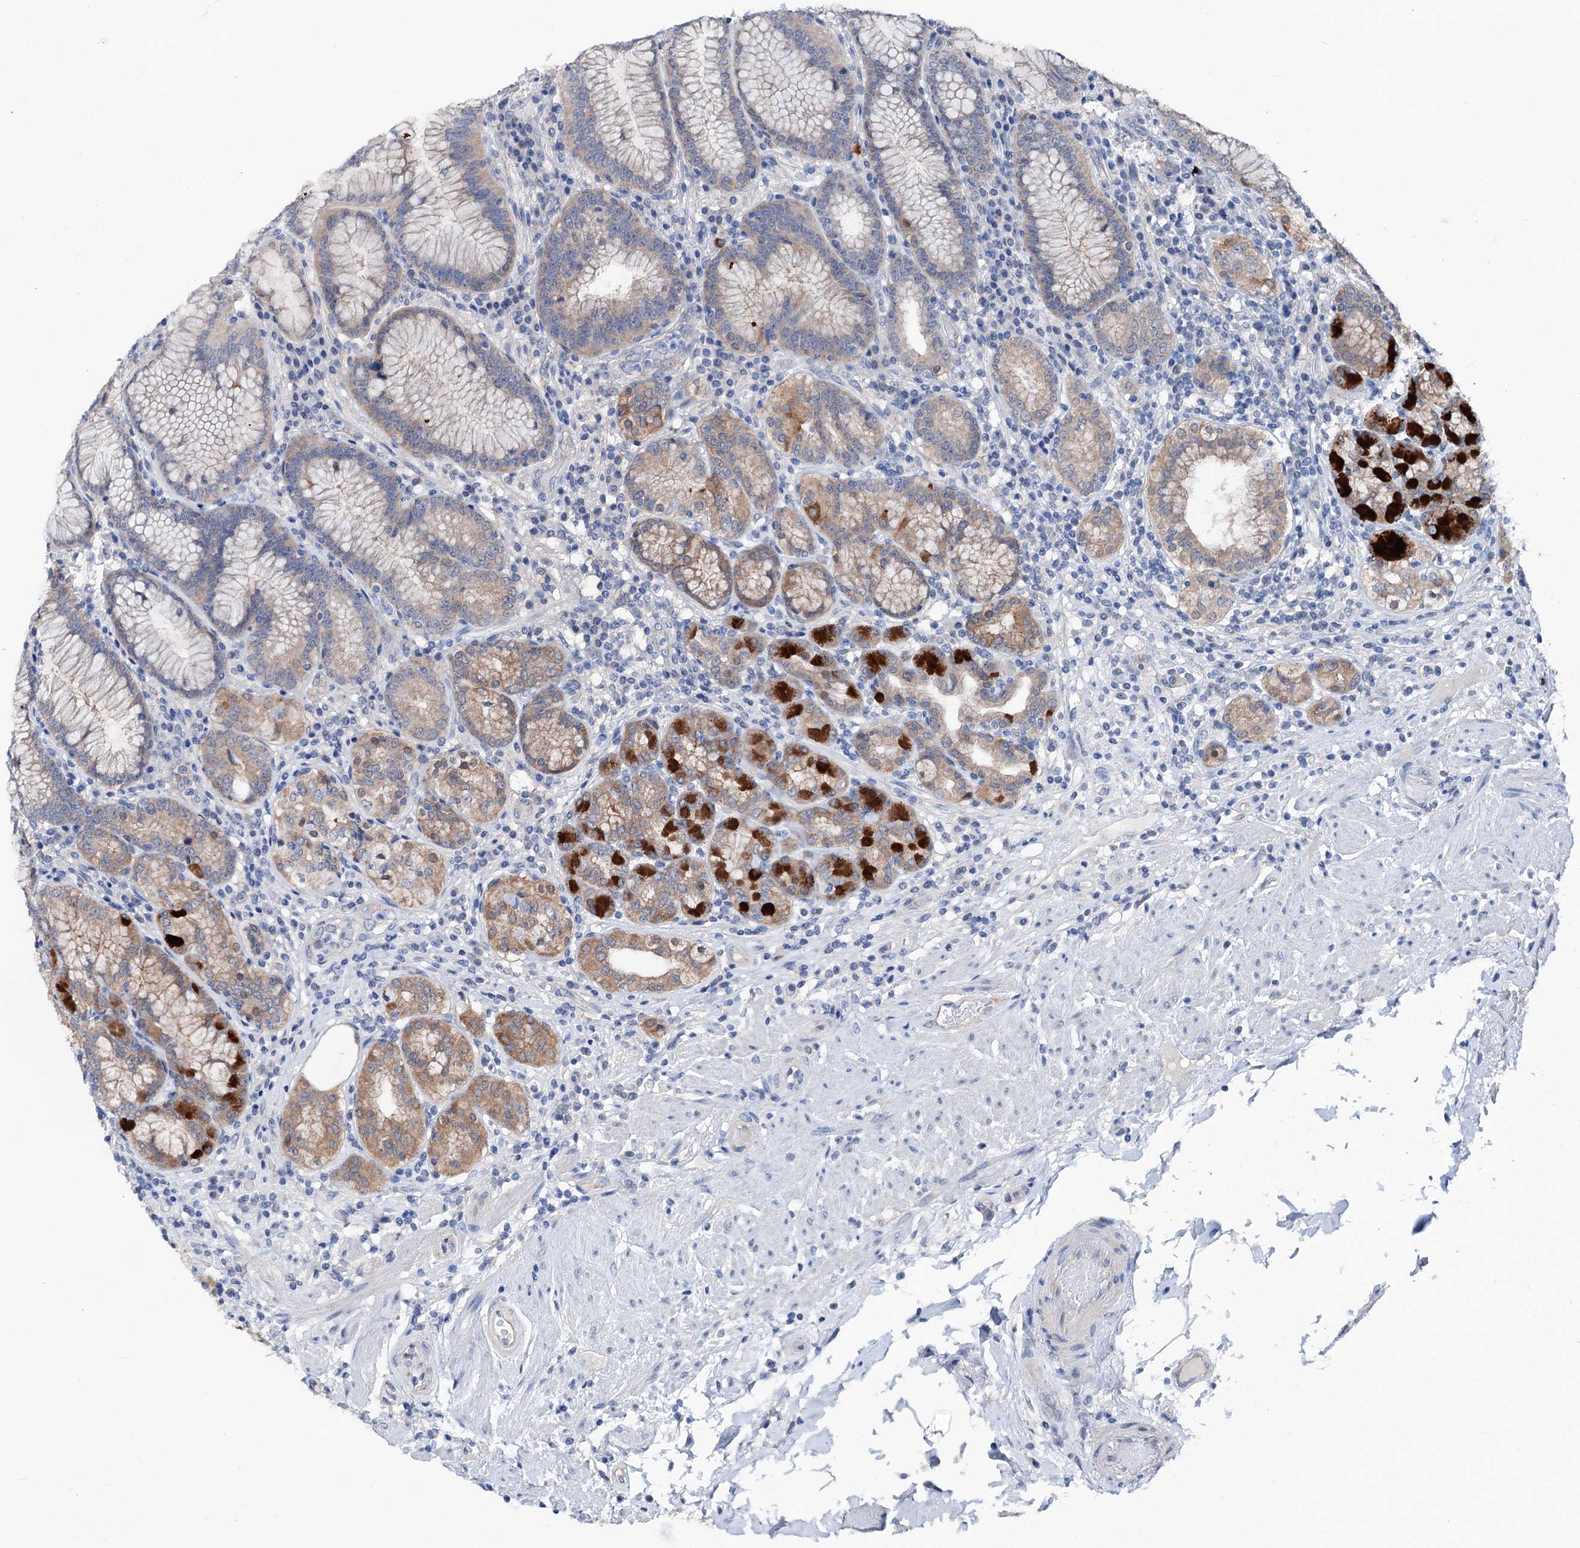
{"staining": {"intensity": "moderate", "quantity": "25%-75%", "location": "cytoplasmic/membranous"}, "tissue": "stomach", "cell_type": "Glandular cells", "image_type": "normal", "snomed": [{"axis": "morphology", "description": "Normal tissue, NOS"}, {"axis": "topography", "description": "Stomach, upper"}, {"axis": "topography", "description": "Stomach, lower"}], "caption": "The histopathology image reveals a brown stain indicating the presence of a protein in the cytoplasmic/membranous of glandular cells in stomach. (DAB (3,3'-diaminobenzidine) = brown stain, brightfield microscopy at high magnification).", "gene": "SHROOM1", "patient": {"sex": "female", "age": 76}}